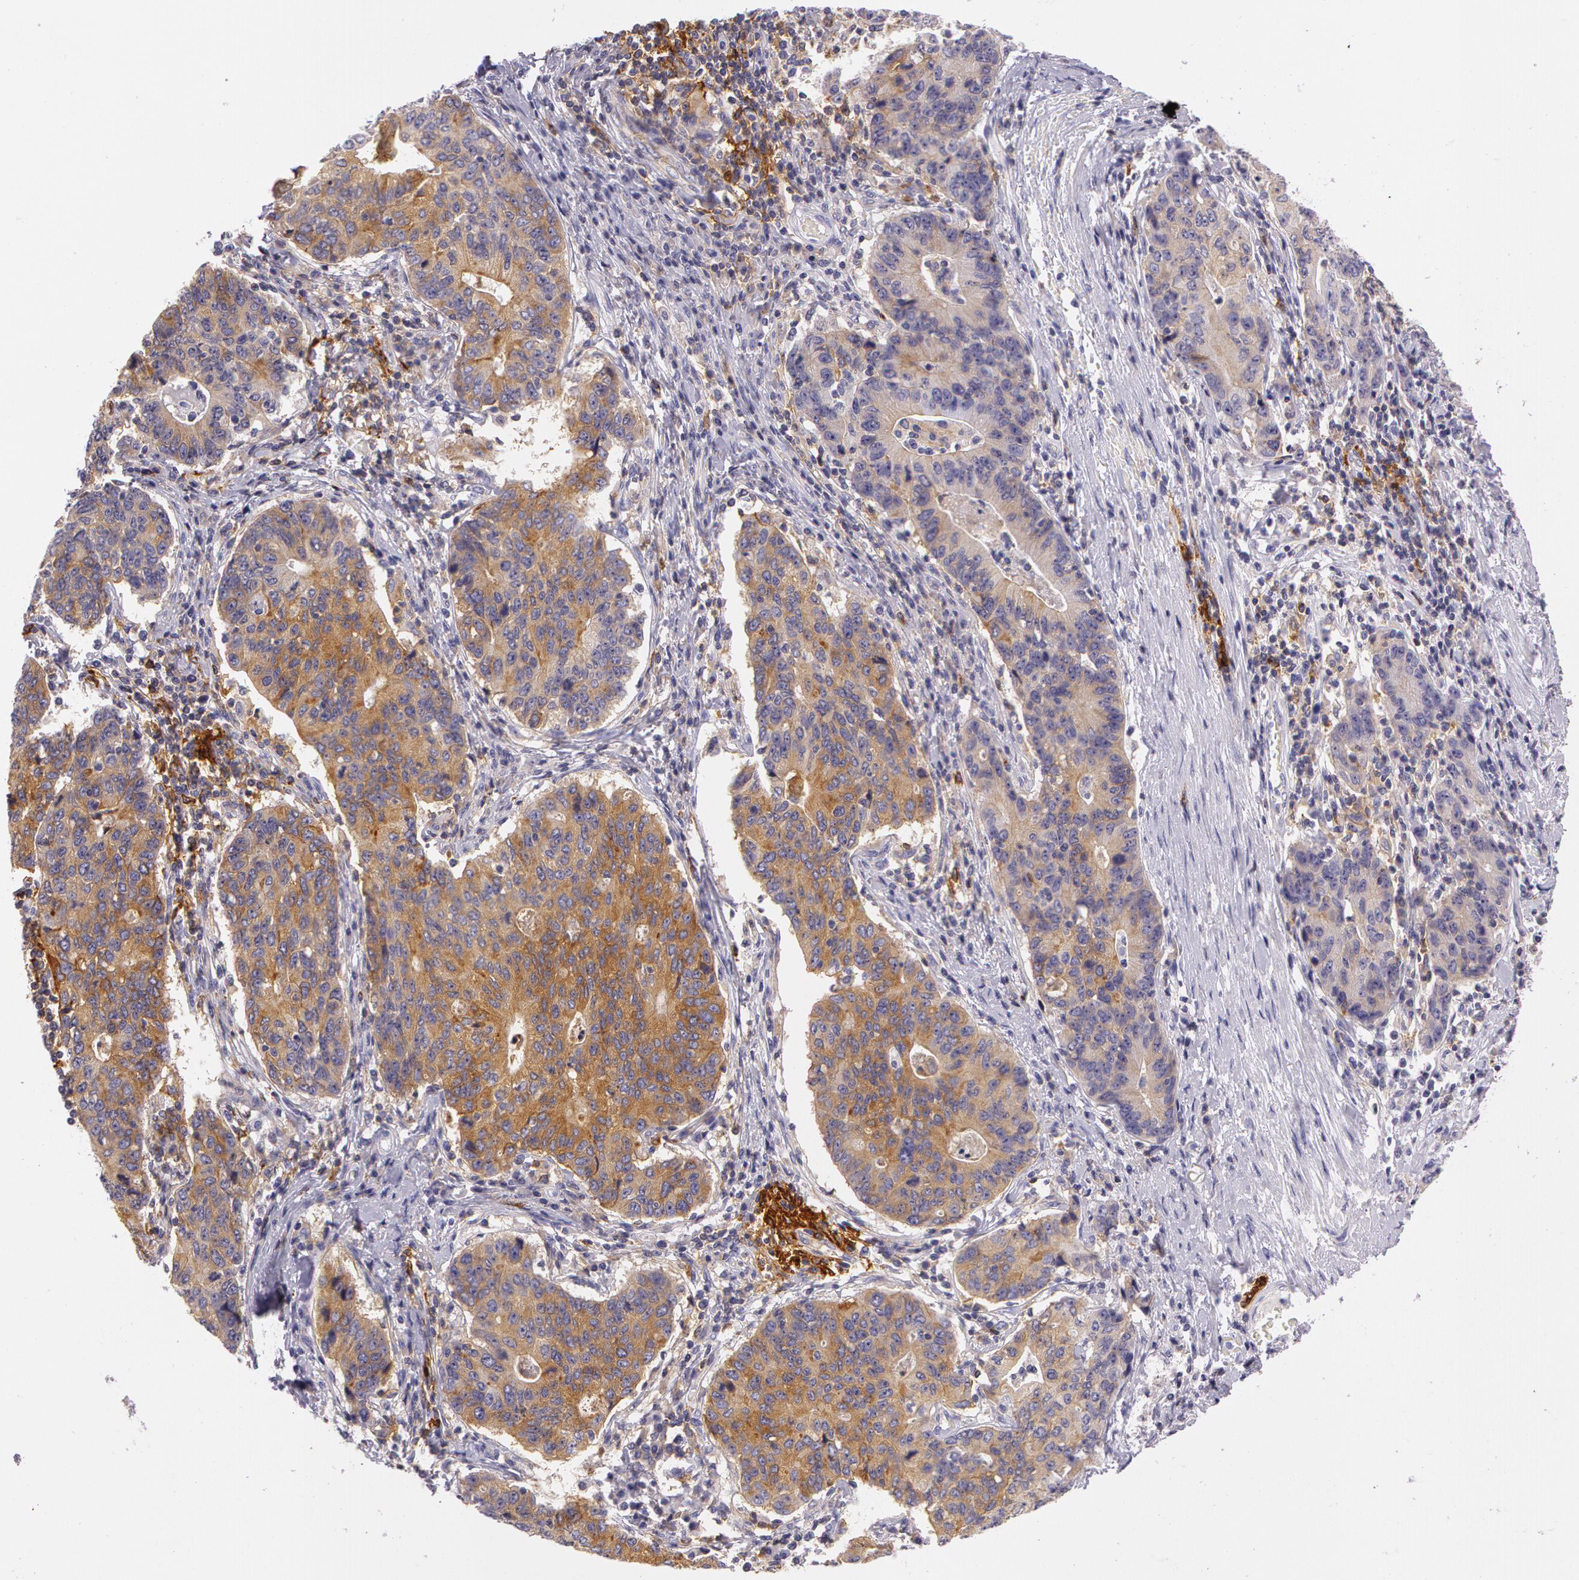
{"staining": {"intensity": "moderate", "quantity": ">75%", "location": "cytoplasmic/membranous"}, "tissue": "stomach cancer", "cell_type": "Tumor cells", "image_type": "cancer", "snomed": [{"axis": "morphology", "description": "Adenocarcinoma, NOS"}, {"axis": "topography", "description": "Esophagus"}, {"axis": "topography", "description": "Stomach"}], "caption": "A brown stain highlights moderate cytoplasmic/membranous staining of a protein in stomach cancer tumor cells.", "gene": "LY75", "patient": {"sex": "male", "age": 74}}